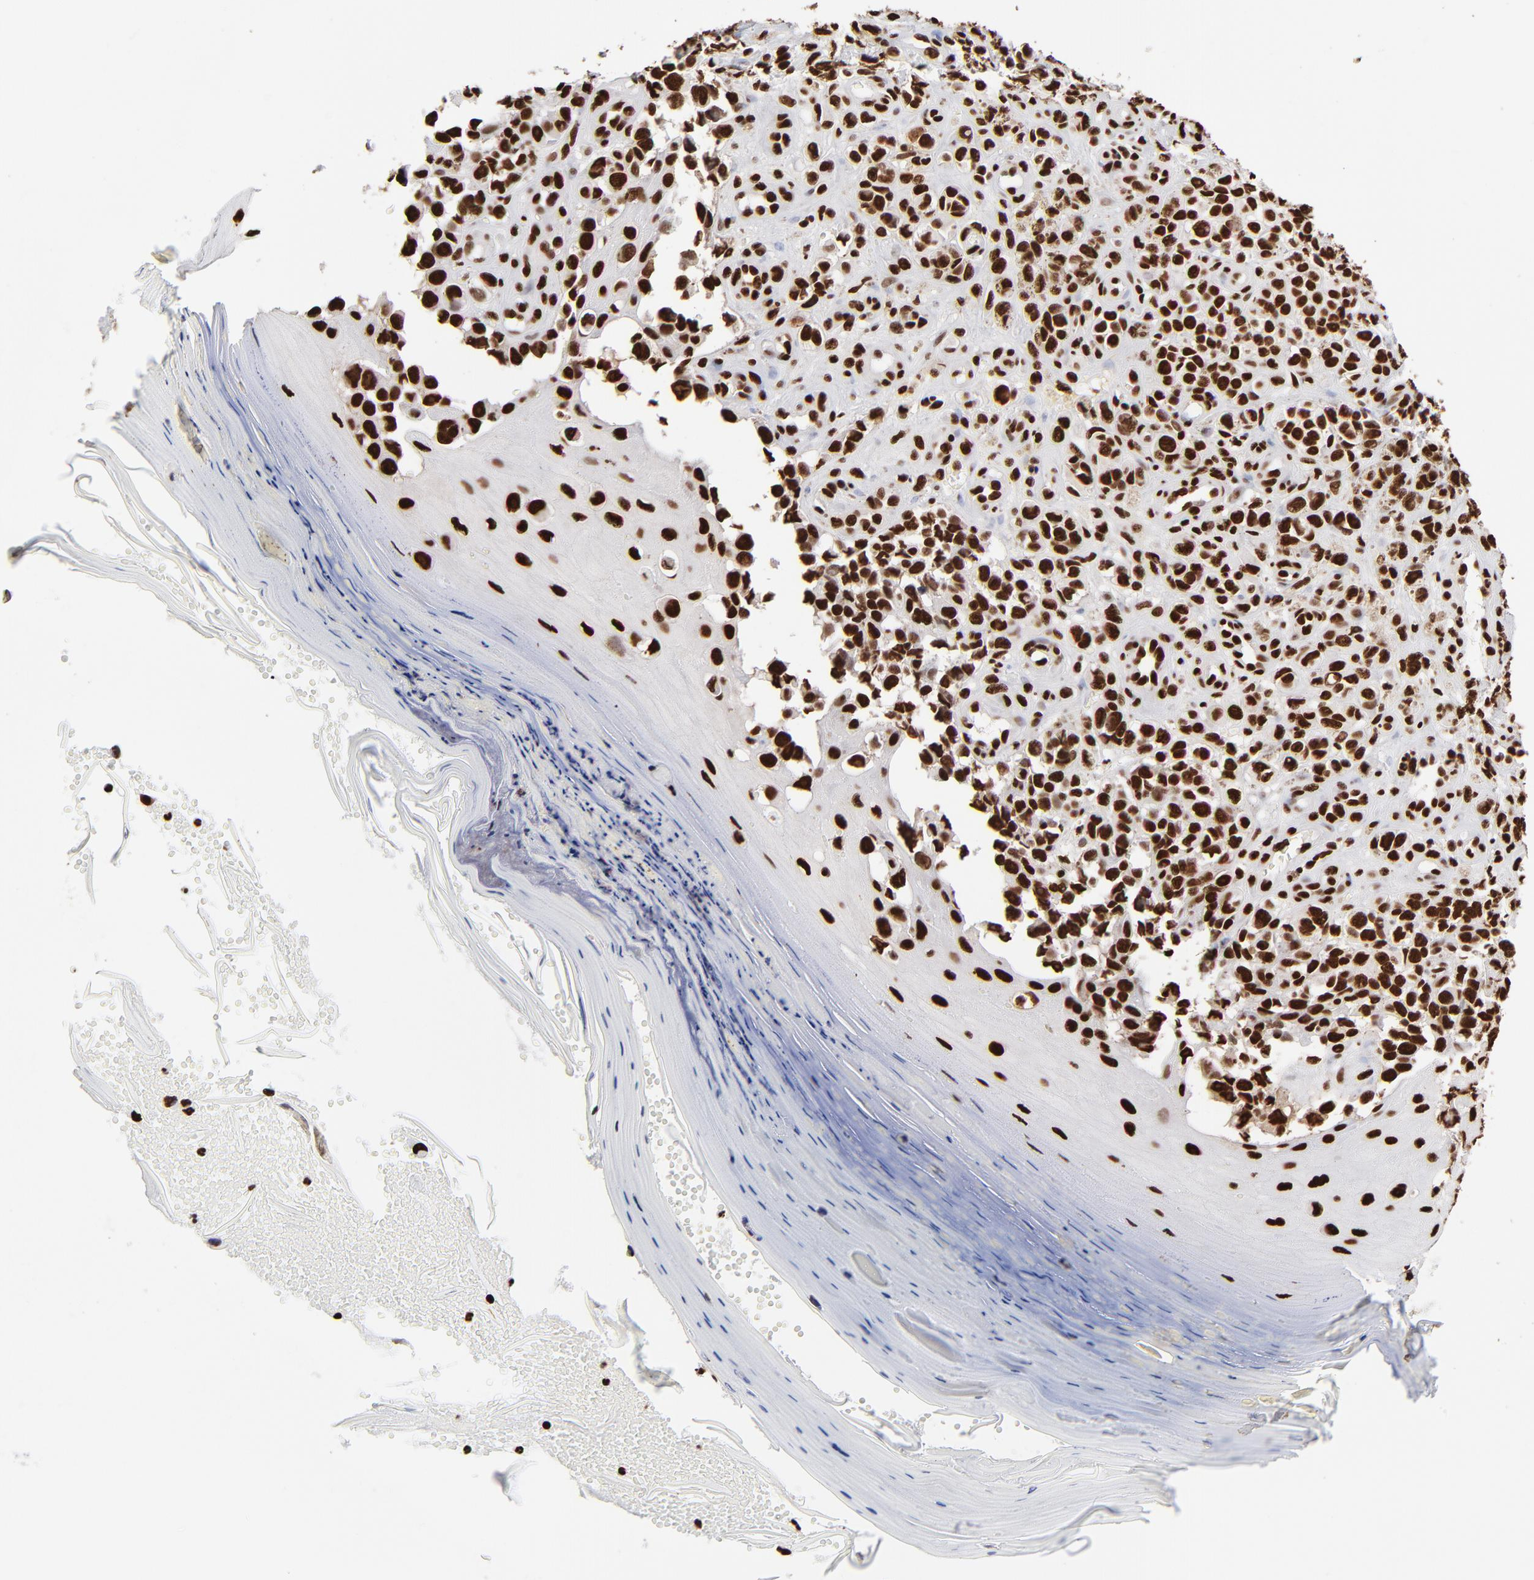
{"staining": {"intensity": "strong", "quantity": ">75%", "location": "nuclear"}, "tissue": "melanoma", "cell_type": "Tumor cells", "image_type": "cancer", "snomed": [{"axis": "morphology", "description": "Malignant melanoma, NOS"}, {"axis": "topography", "description": "Skin"}], "caption": "High-magnification brightfield microscopy of melanoma stained with DAB (3,3'-diaminobenzidine) (brown) and counterstained with hematoxylin (blue). tumor cells exhibit strong nuclear expression is seen in approximately>75% of cells.", "gene": "ZNF544", "patient": {"sex": "female", "age": 82}}